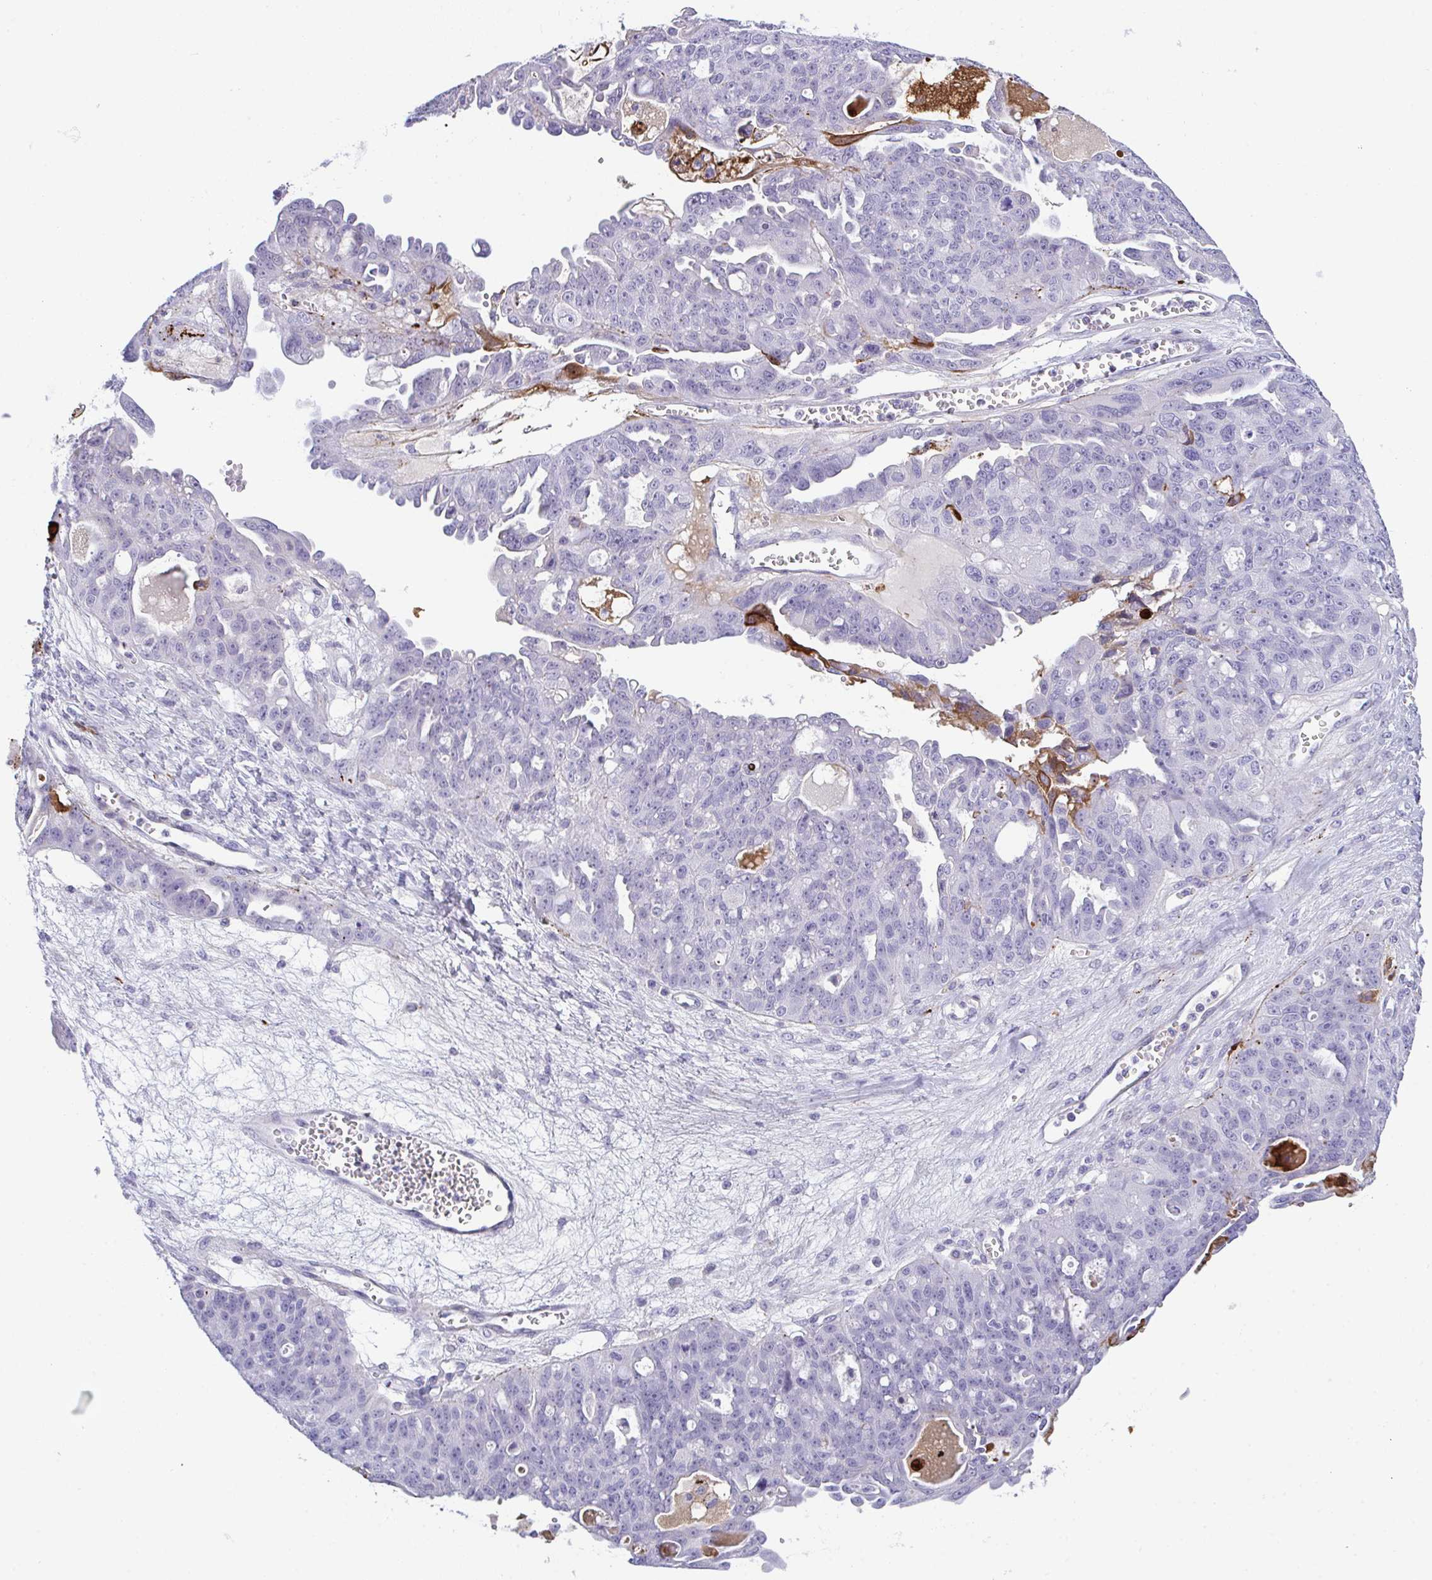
{"staining": {"intensity": "moderate", "quantity": "<25%", "location": "cytoplasmic/membranous"}, "tissue": "ovarian cancer", "cell_type": "Tumor cells", "image_type": "cancer", "snomed": [{"axis": "morphology", "description": "Carcinoma, endometroid"}, {"axis": "topography", "description": "Ovary"}], "caption": "Moderate cytoplasmic/membranous staining for a protein is seen in approximately <25% of tumor cells of ovarian endometroid carcinoma using IHC.", "gene": "KMT2E", "patient": {"sex": "female", "age": 70}}